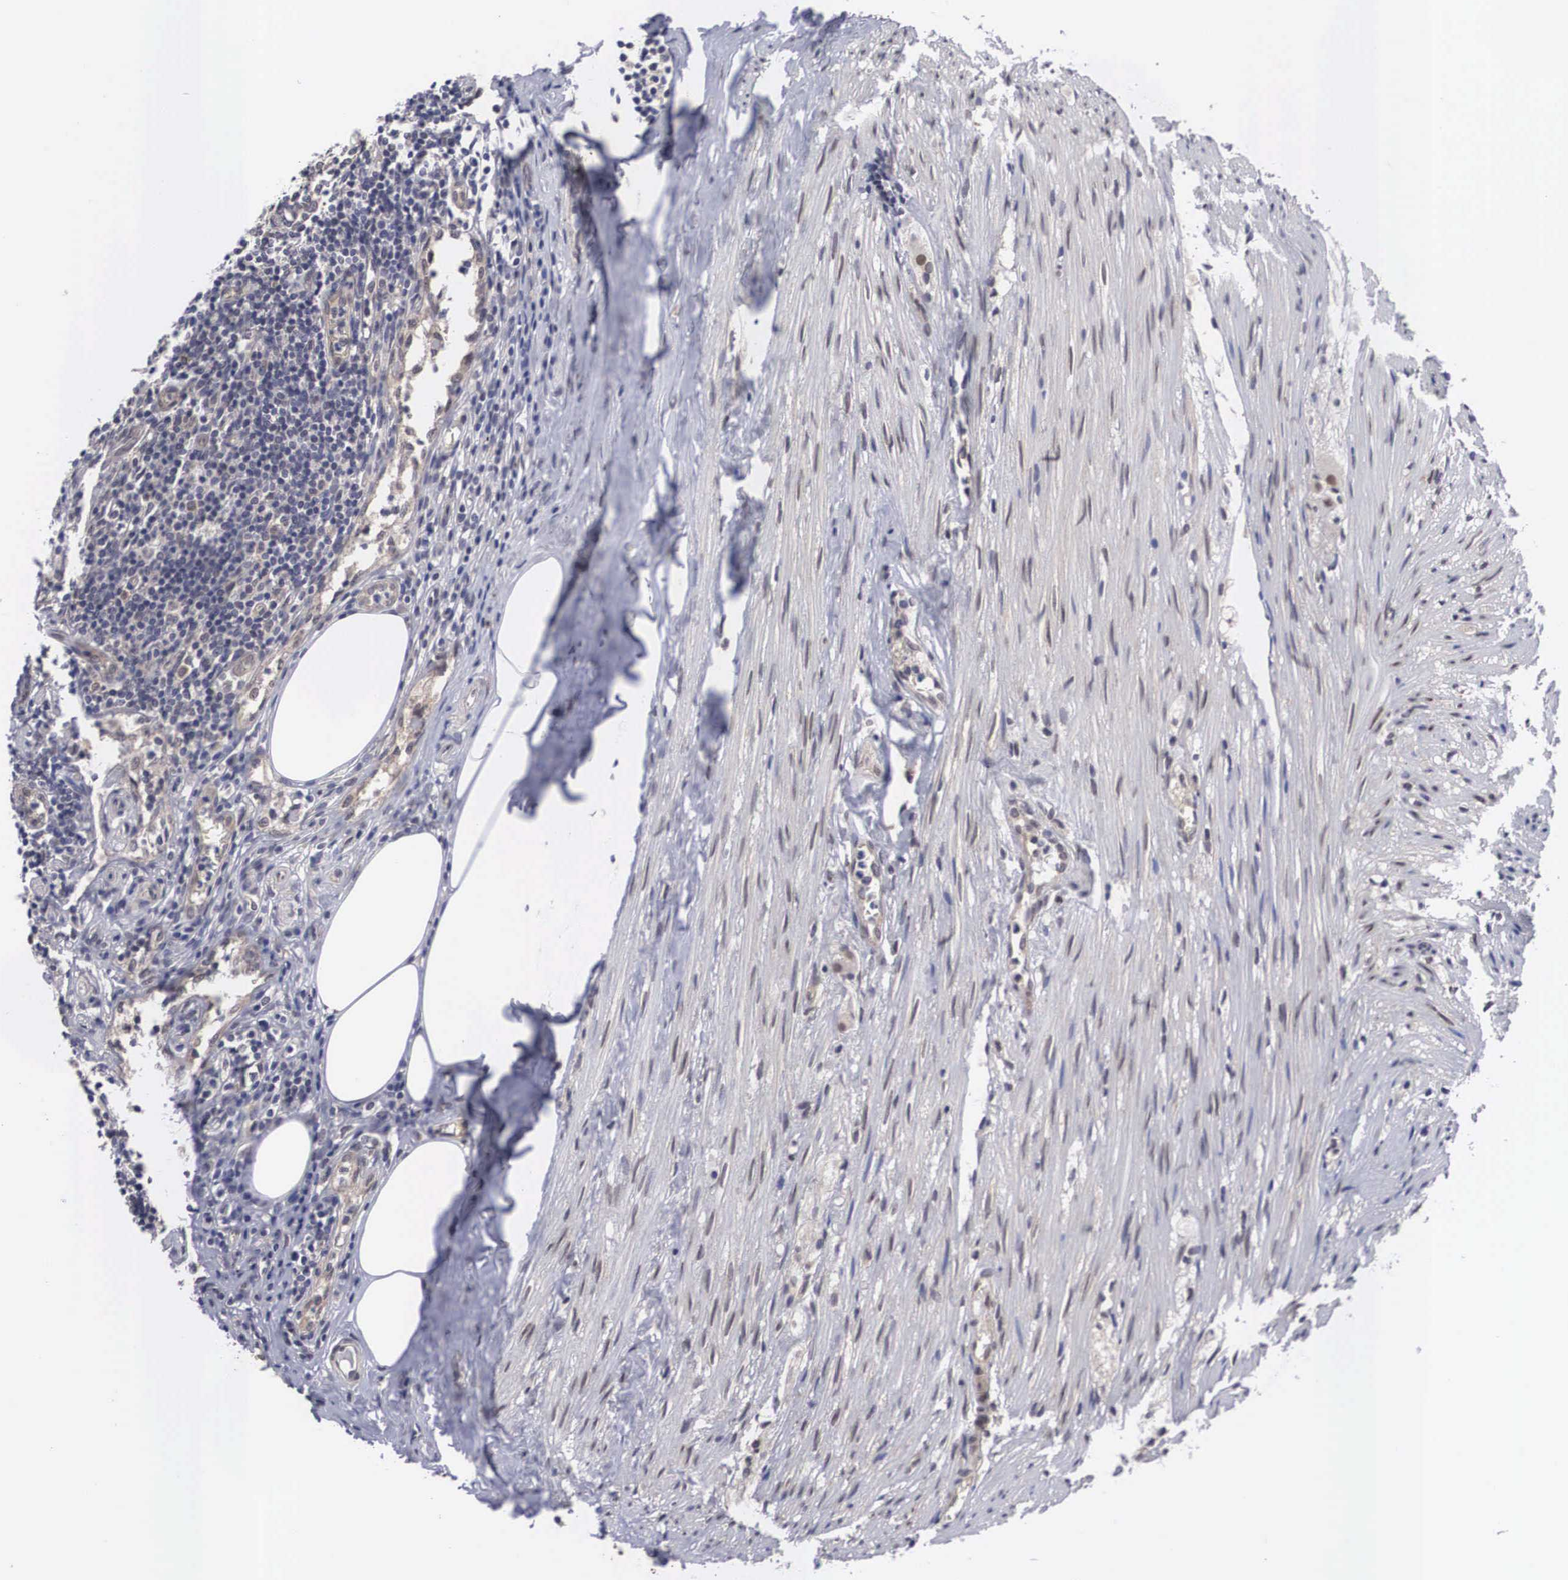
{"staining": {"intensity": "moderate", "quantity": "25%-75%", "location": "cytoplasmic/membranous"}, "tissue": "appendix", "cell_type": "Glandular cells", "image_type": "normal", "snomed": [{"axis": "morphology", "description": "Normal tissue, NOS"}, {"axis": "topography", "description": "Appendix"}], "caption": "Benign appendix demonstrates moderate cytoplasmic/membranous positivity in about 25%-75% of glandular cells The staining was performed using DAB to visualize the protein expression in brown, while the nuclei were stained in blue with hematoxylin (Magnification: 20x)..", "gene": "OTX2", "patient": {"sex": "female", "age": 34}}